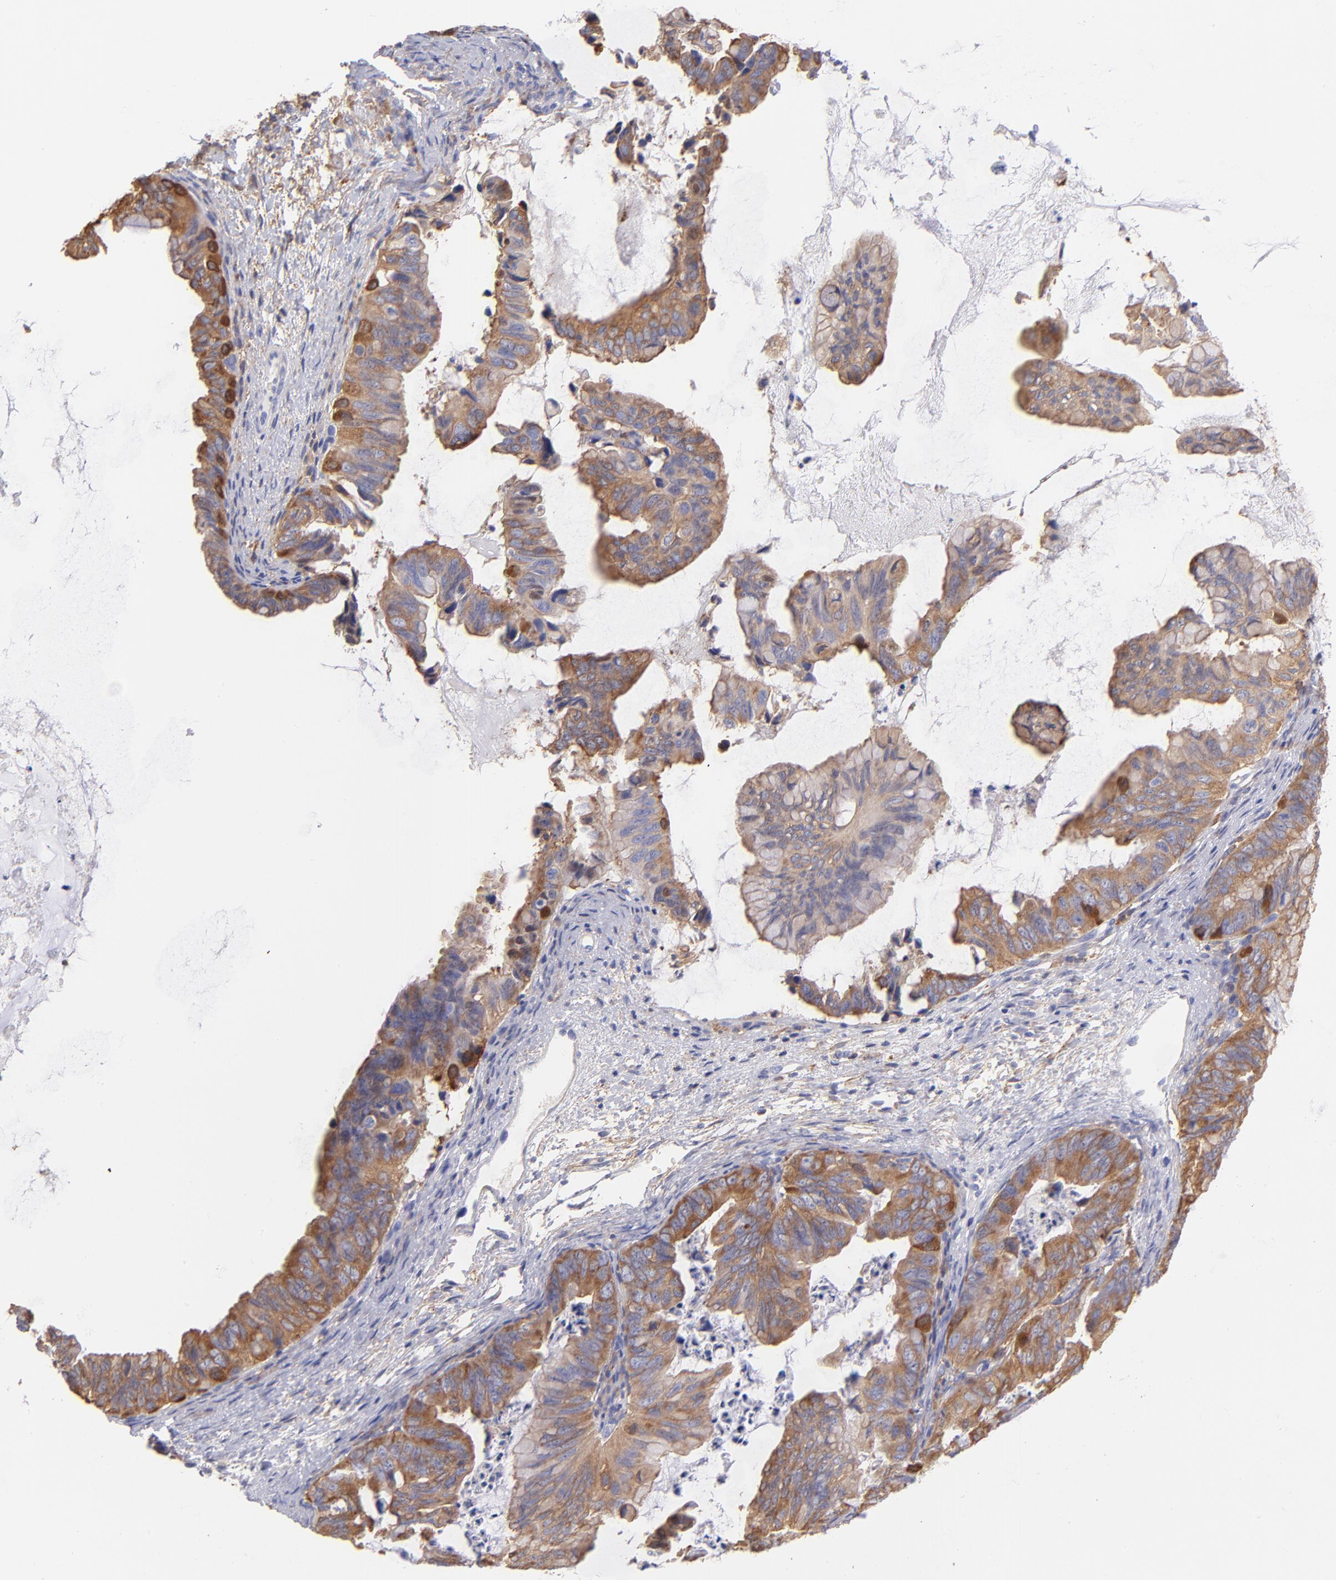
{"staining": {"intensity": "moderate", "quantity": ">75%", "location": "cytoplasmic/membranous"}, "tissue": "ovarian cancer", "cell_type": "Tumor cells", "image_type": "cancer", "snomed": [{"axis": "morphology", "description": "Cystadenocarcinoma, mucinous, NOS"}, {"axis": "topography", "description": "Ovary"}], "caption": "IHC image of human ovarian cancer (mucinous cystadenocarcinoma) stained for a protein (brown), which reveals medium levels of moderate cytoplasmic/membranous expression in approximately >75% of tumor cells.", "gene": "PRKCA", "patient": {"sex": "female", "age": 36}}